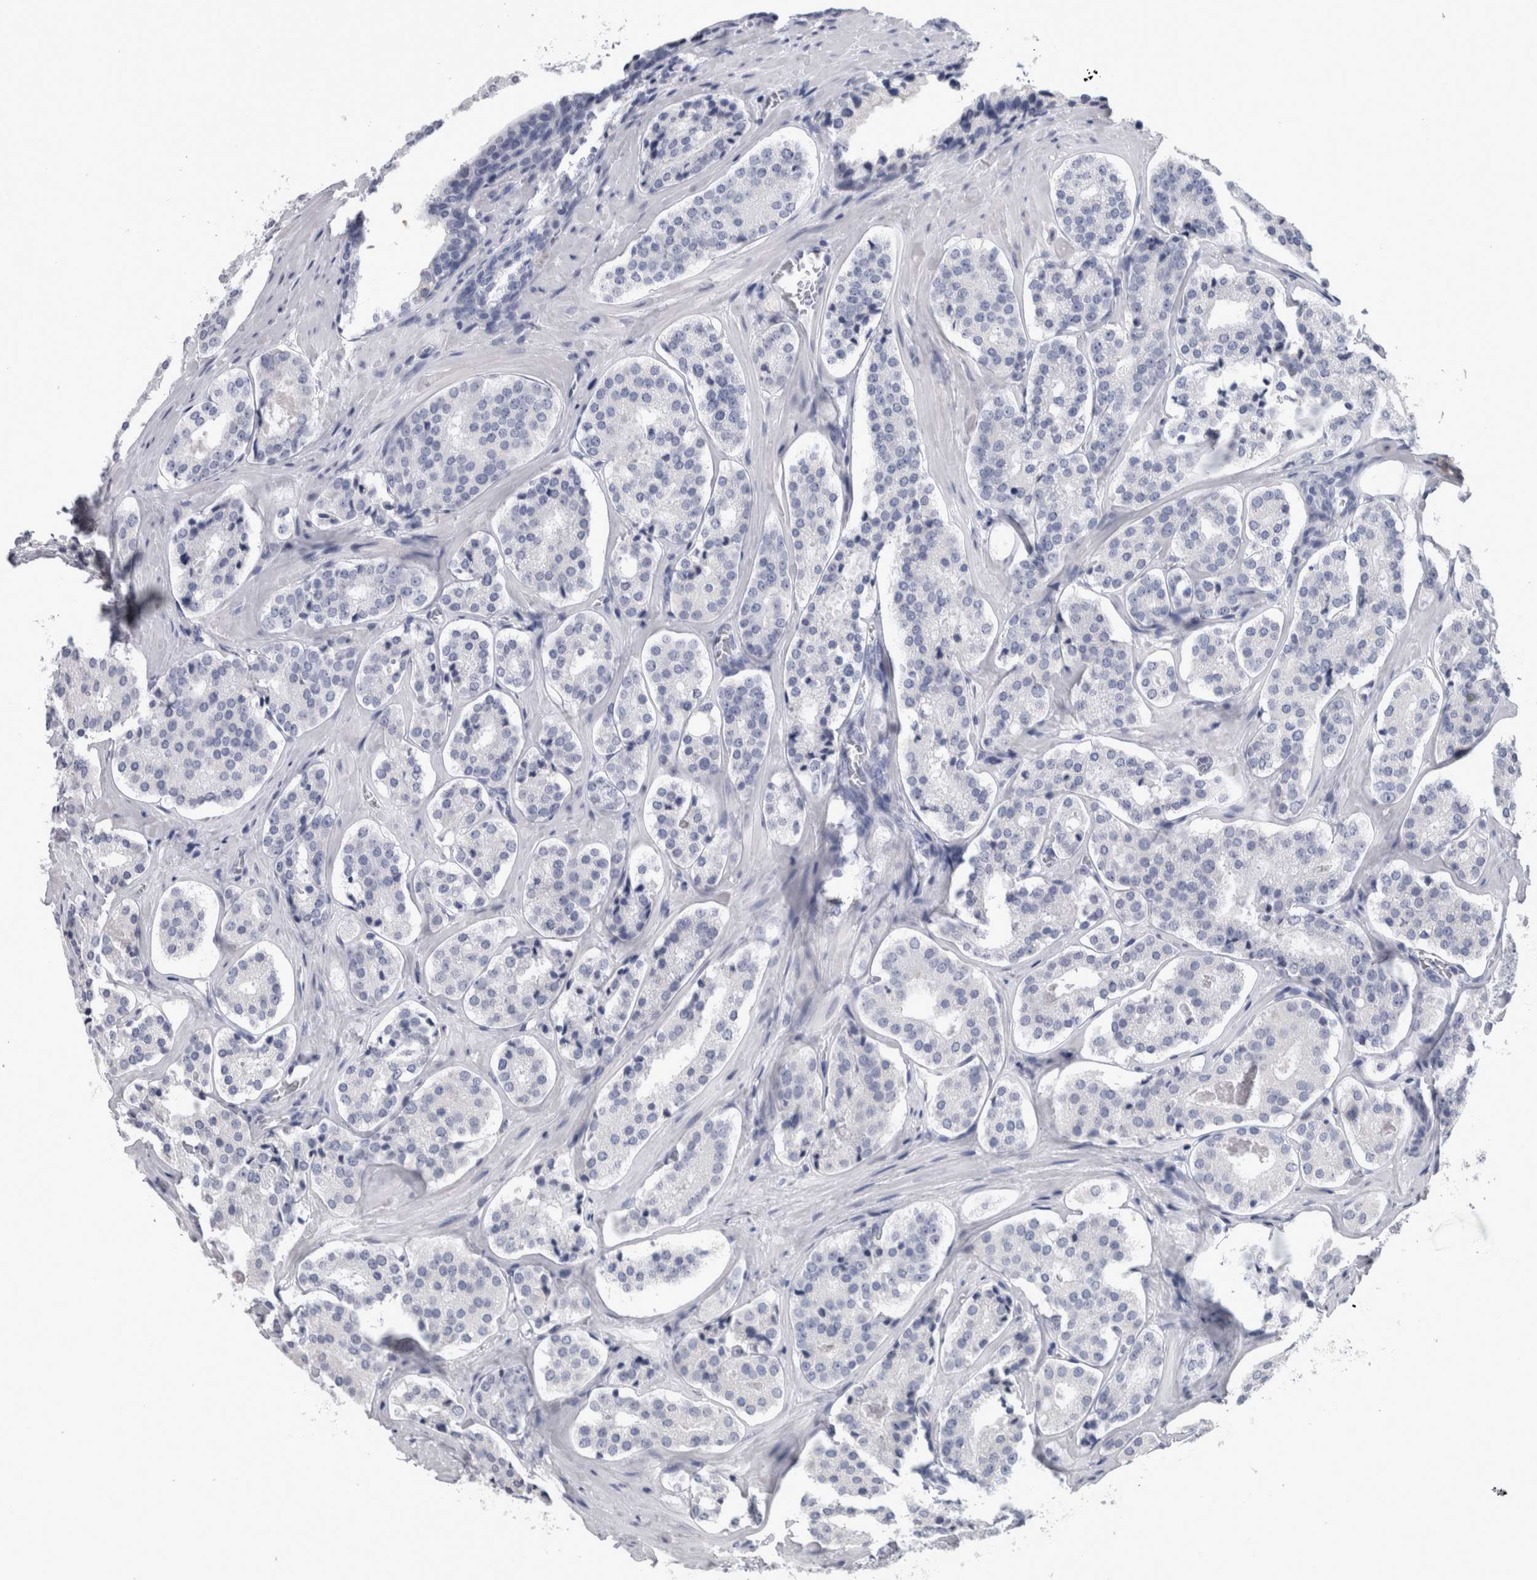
{"staining": {"intensity": "negative", "quantity": "none", "location": "none"}, "tissue": "prostate cancer", "cell_type": "Tumor cells", "image_type": "cancer", "snomed": [{"axis": "morphology", "description": "Adenocarcinoma, High grade"}, {"axis": "topography", "description": "Prostate"}], "caption": "The image reveals no significant staining in tumor cells of high-grade adenocarcinoma (prostate).", "gene": "PAX5", "patient": {"sex": "male", "age": 60}}